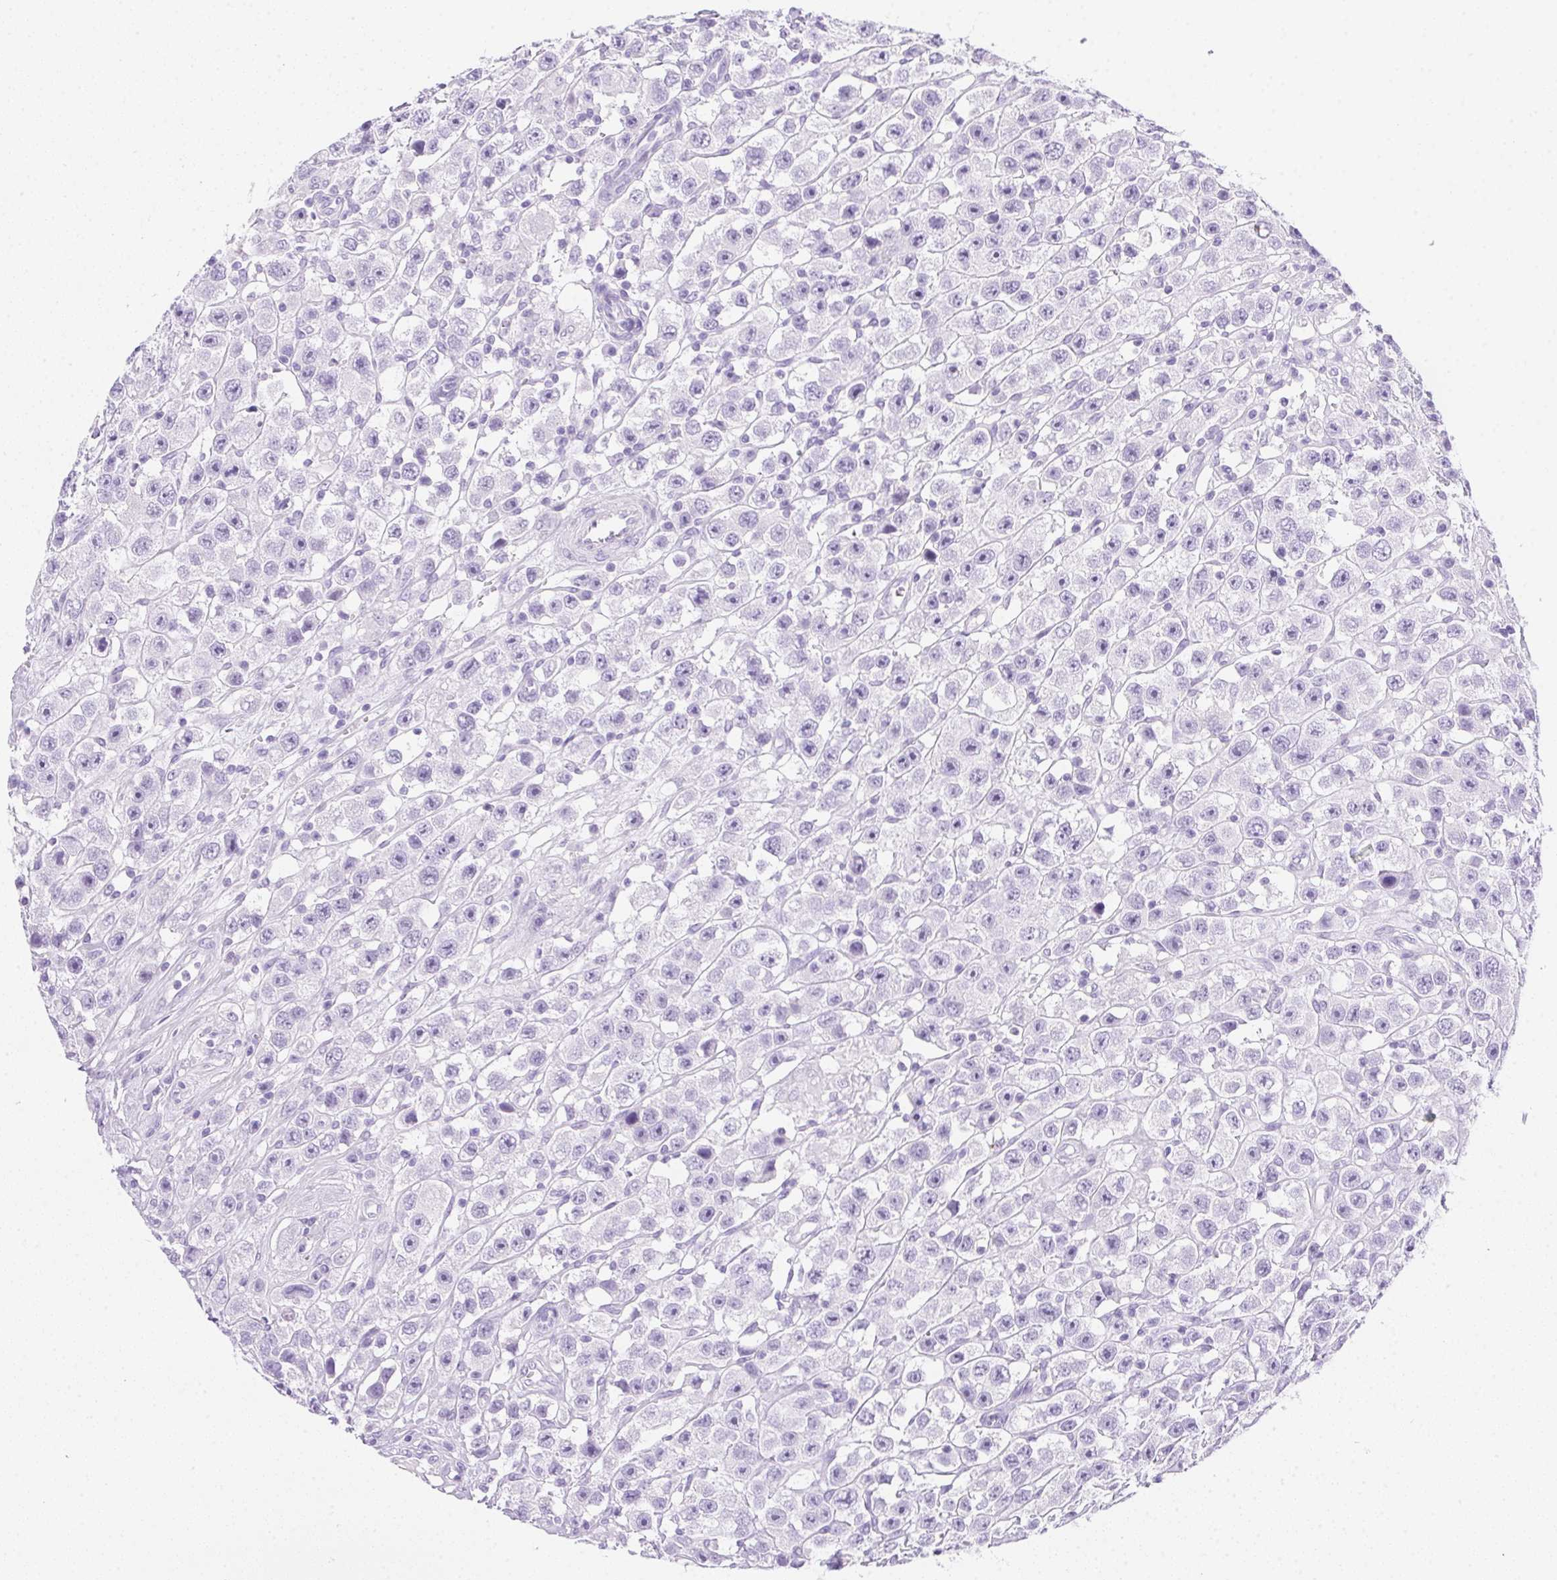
{"staining": {"intensity": "negative", "quantity": "none", "location": "none"}, "tissue": "testis cancer", "cell_type": "Tumor cells", "image_type": "cancer", "snomed": [{"axis": "morphology", "description": "Seminoma, NOS"}, {"axis": "topography", "description": "Testis"}], "caption": "DAB (3,3'-diaminobenzidine) immunohistochemical staining of human testis seminoma displays no significant positivity in tumor cells. (Brightfield microscopy of DAB (3,3'-diaminobenzidine) IHC at high magnification).", "gene": "SPACA5B", "patient": {"sex": "male", "age": 45}}